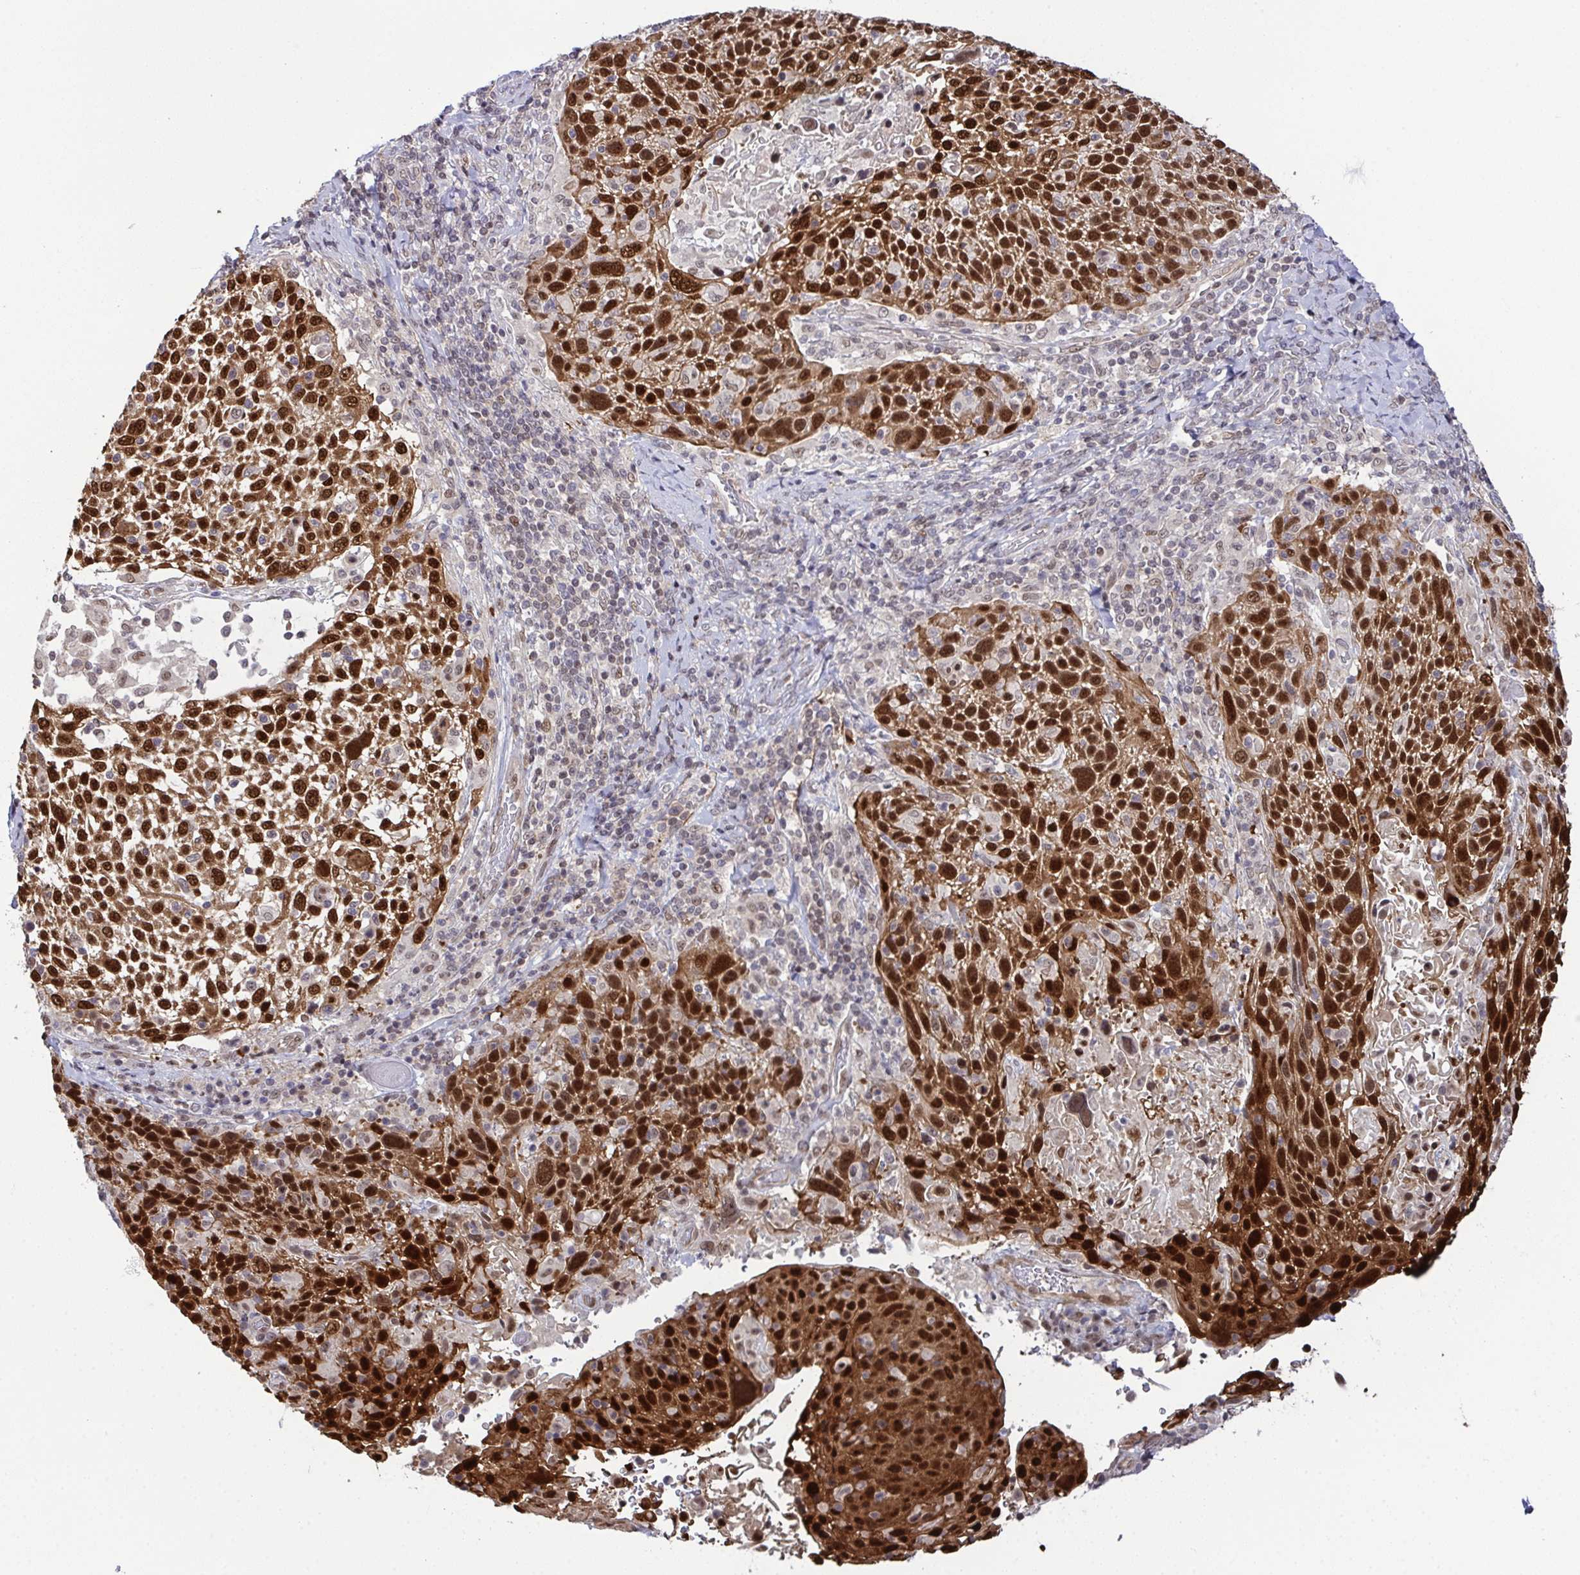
{"staining": {"intensity": "strong", "quantity": ">75%", "location": "nuclear"}, "tissue": "cervical cancer", "cell_type": "Tumor cells", "image_type": "cancer", "snomed": [{"axis": "morphology", "description": "Squamous cell carcinoma, NOS"}, {"axis": "topography", "description": "Cervix"}], "caption": "DAB immunohistochemical staining of squamous cell carcinoma (cervical) demonstrates strong nuclear protein expression in approximately >75% of tumor cells. The protein of interest is stained brown, and the nuclei are stained in blue (DAB IHC with brightfield microscopy, high magnification).", "gene": "DNAJB1", "patient": {"sex": "female", "age": 61}}